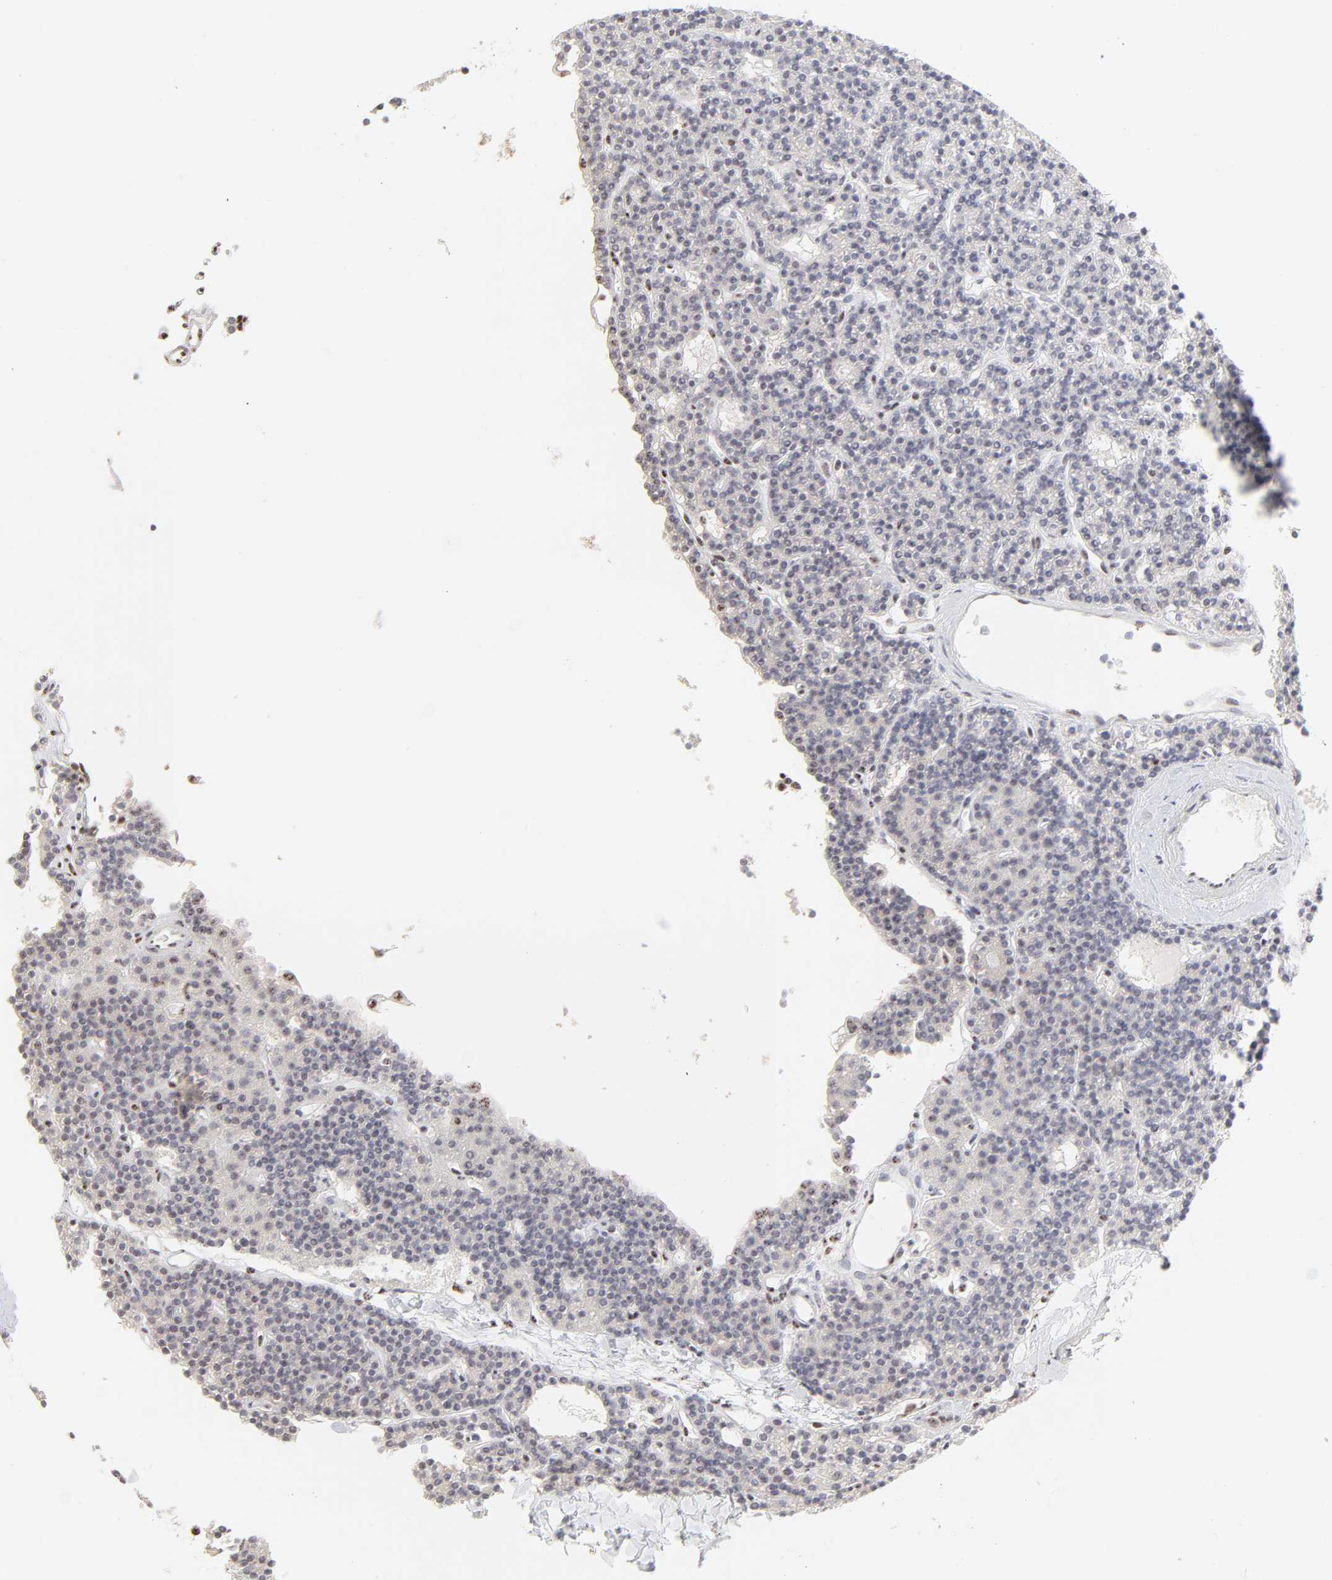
{"staining": {"intensity": "negative", "quantity": "none", "location": "none"}, "tissue": "parathyroid gland", "cell_type": "Glandular cells", "image_type": "normal", "snomed": [{"axis": "morphology", "description": "Normal tissue, NOS"}, {"axis": "topography", "description": "Parathyroid gland"}], "caption": "DAB (3,3'-diaminobenzidine) immunohistochemical staining of unremarkable parathyroid gland reveals no significant expression in glandular cells.", "gene": "NFIL3", "patient": {"sex": "female", "age": 45}}